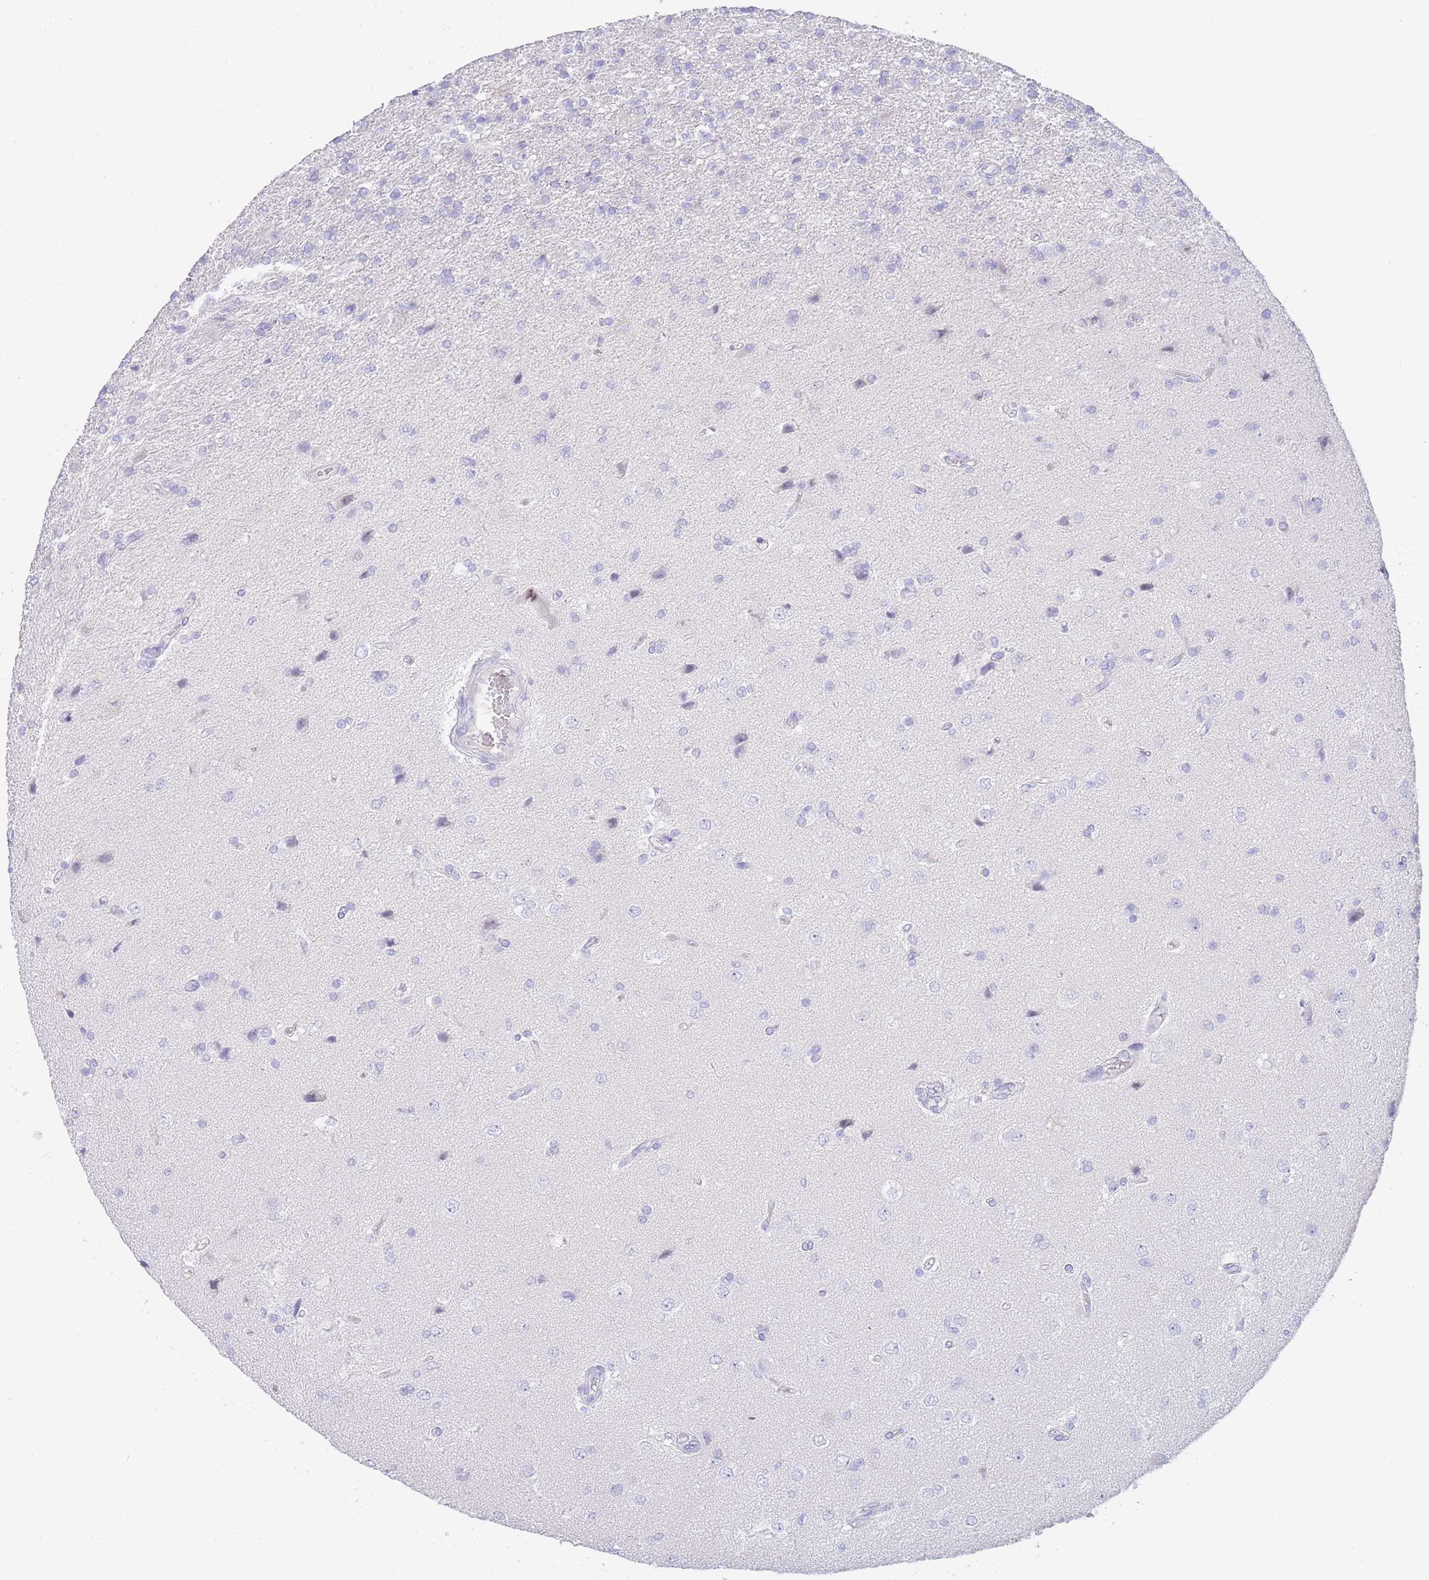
{"staining": {"intensity": "negative", "quantity": "none", "location": "none"}, "tissue": "glioma", "cell_type": "Tumor cells", "image_type": "cancer", "snomed": [{"axis": "morphology", "description": "Glioma, malignant, High grade"}, {"axis": "topography", "description": "Brain"}], "caption": "This is a micrograph of immunohistochemistry staining of glioma, which shows no staining in tumor cells. Brightfield microscopy of immunohistochemistry stained with DAB (brown) and hematoxylin (blue), captured at high magnification.", "gene": "LRRC37A", "patient": {"sex": "male", "age": 56}}